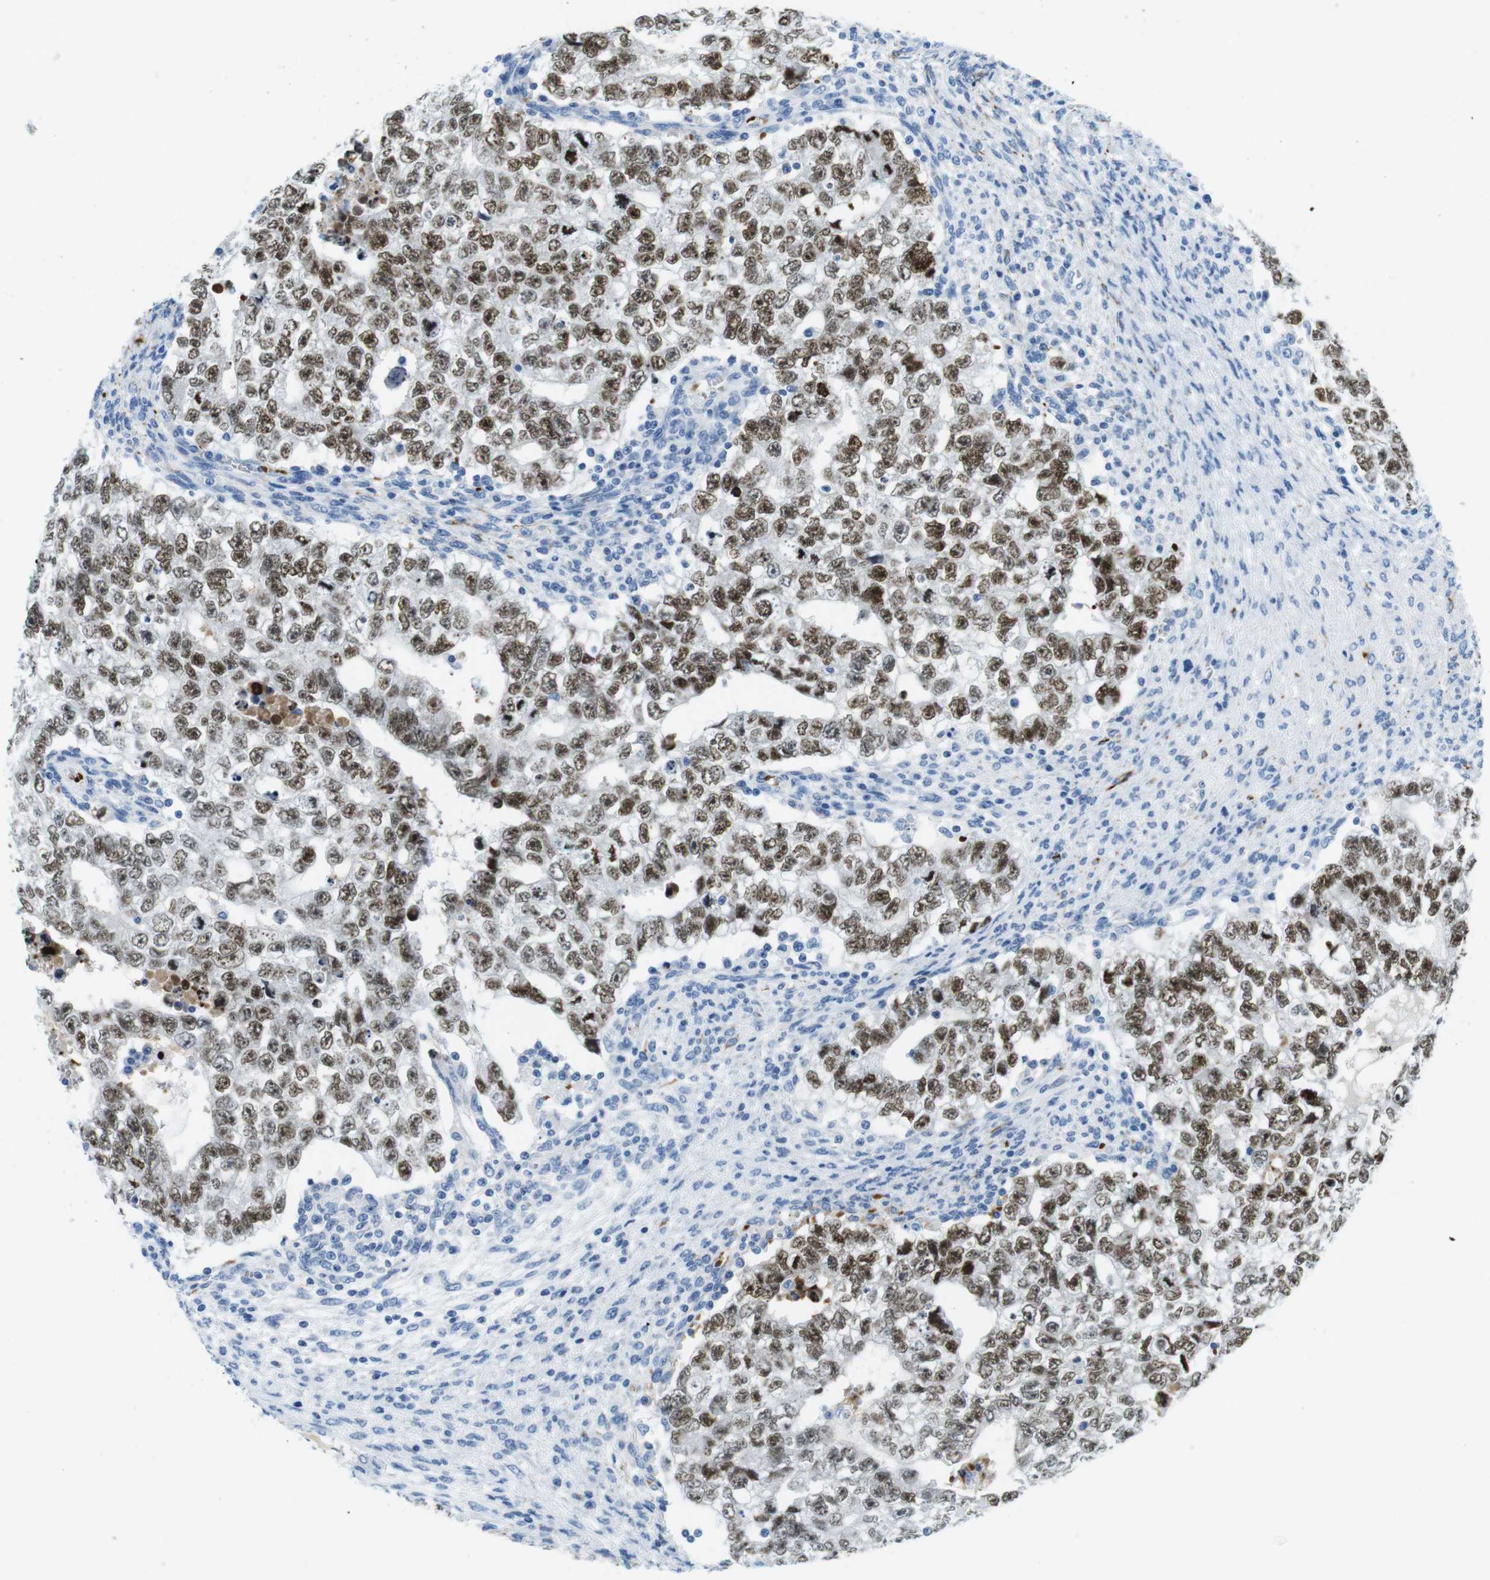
{"staining": {"intensity": "moderate", "quantity": ">75%", "location": "nuclear"}, "tissue": "testis cancer", "cell_type": "Tumor cells", "image_type": "cancer", "snomed": [{"axis": "morphology", "description": "Seminoma, NOS"}, {"axis": "morphology", "description": "Carcinoma, Embryonal, NOS"}, {"axis": "topography", "description": "Testis"}], "caption": "IHC image of neoplastic tissue: testis seminoma stained using IHC shows medium levels of moderate protein expression localized specifically in the nuclear of tumor cells, appearing as a nuclear brown color.", "gene": "TFAP2C", "patient": {"sex": "male", "age": 38}}